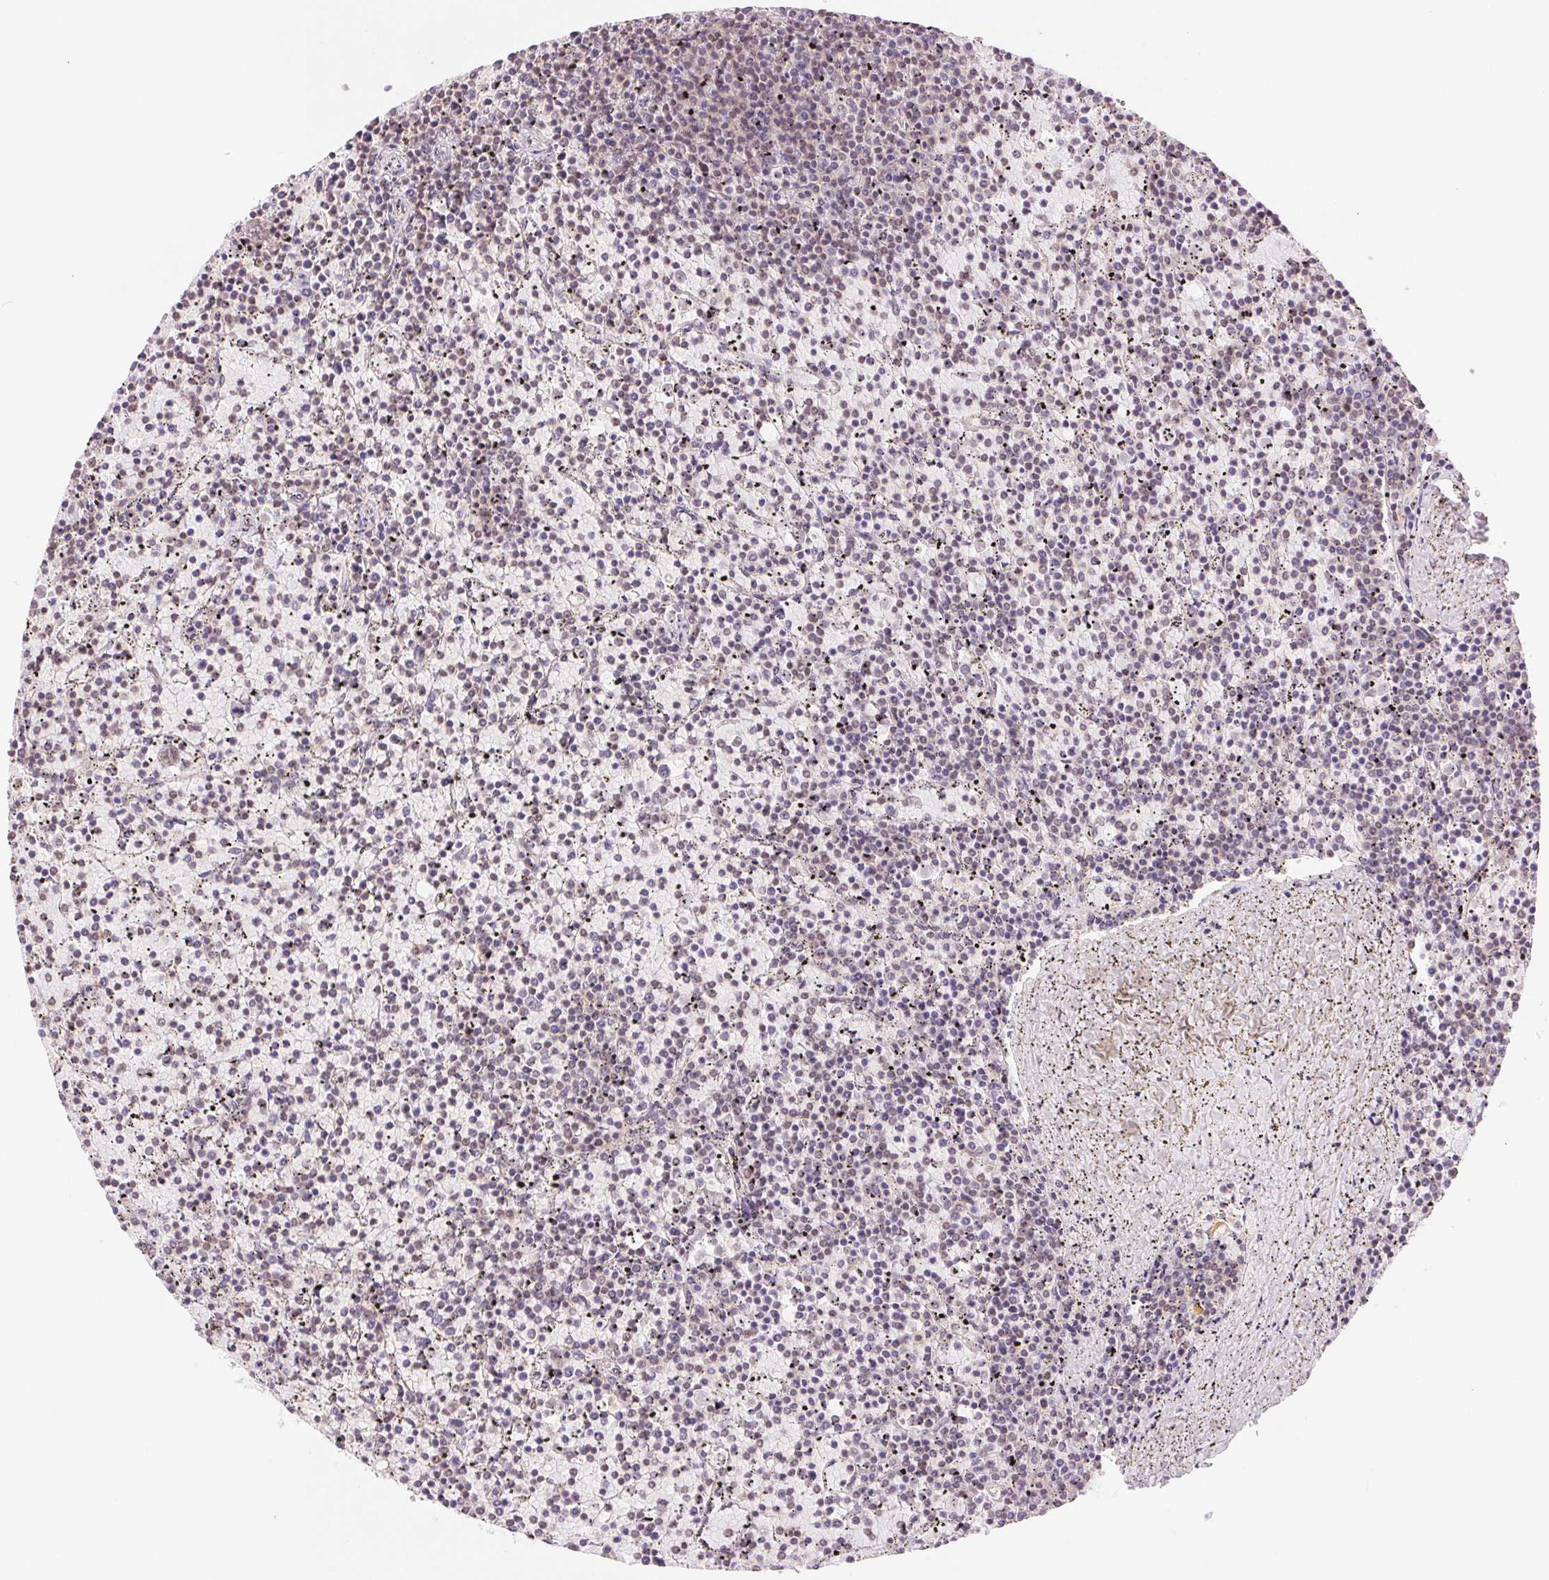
{"staining": {"intensity": "negative", "quantity": "none", "location": "none"}, "tissue": "lymphoma", "cell_type": "Tumor cells", "image_type": "cancer", "snomed": [{"axis": "morphology", "description": "Malignant lymphoma, non-Hodgkin's type, Low grade"}, {"axis": "topography", "description": "Spleen"}], "caption": "Immunohistochemistry (IHC) image of lymphoma stained for a protein (brown), which reveals no expression in tumor cells. (DAB (3,3'-diaminobenzidine) immunohistochemistry (IHC) with hematoxylin counter stain).", "gene": "RPRD1B", "patient": {"sex": "female", "age": 77}}